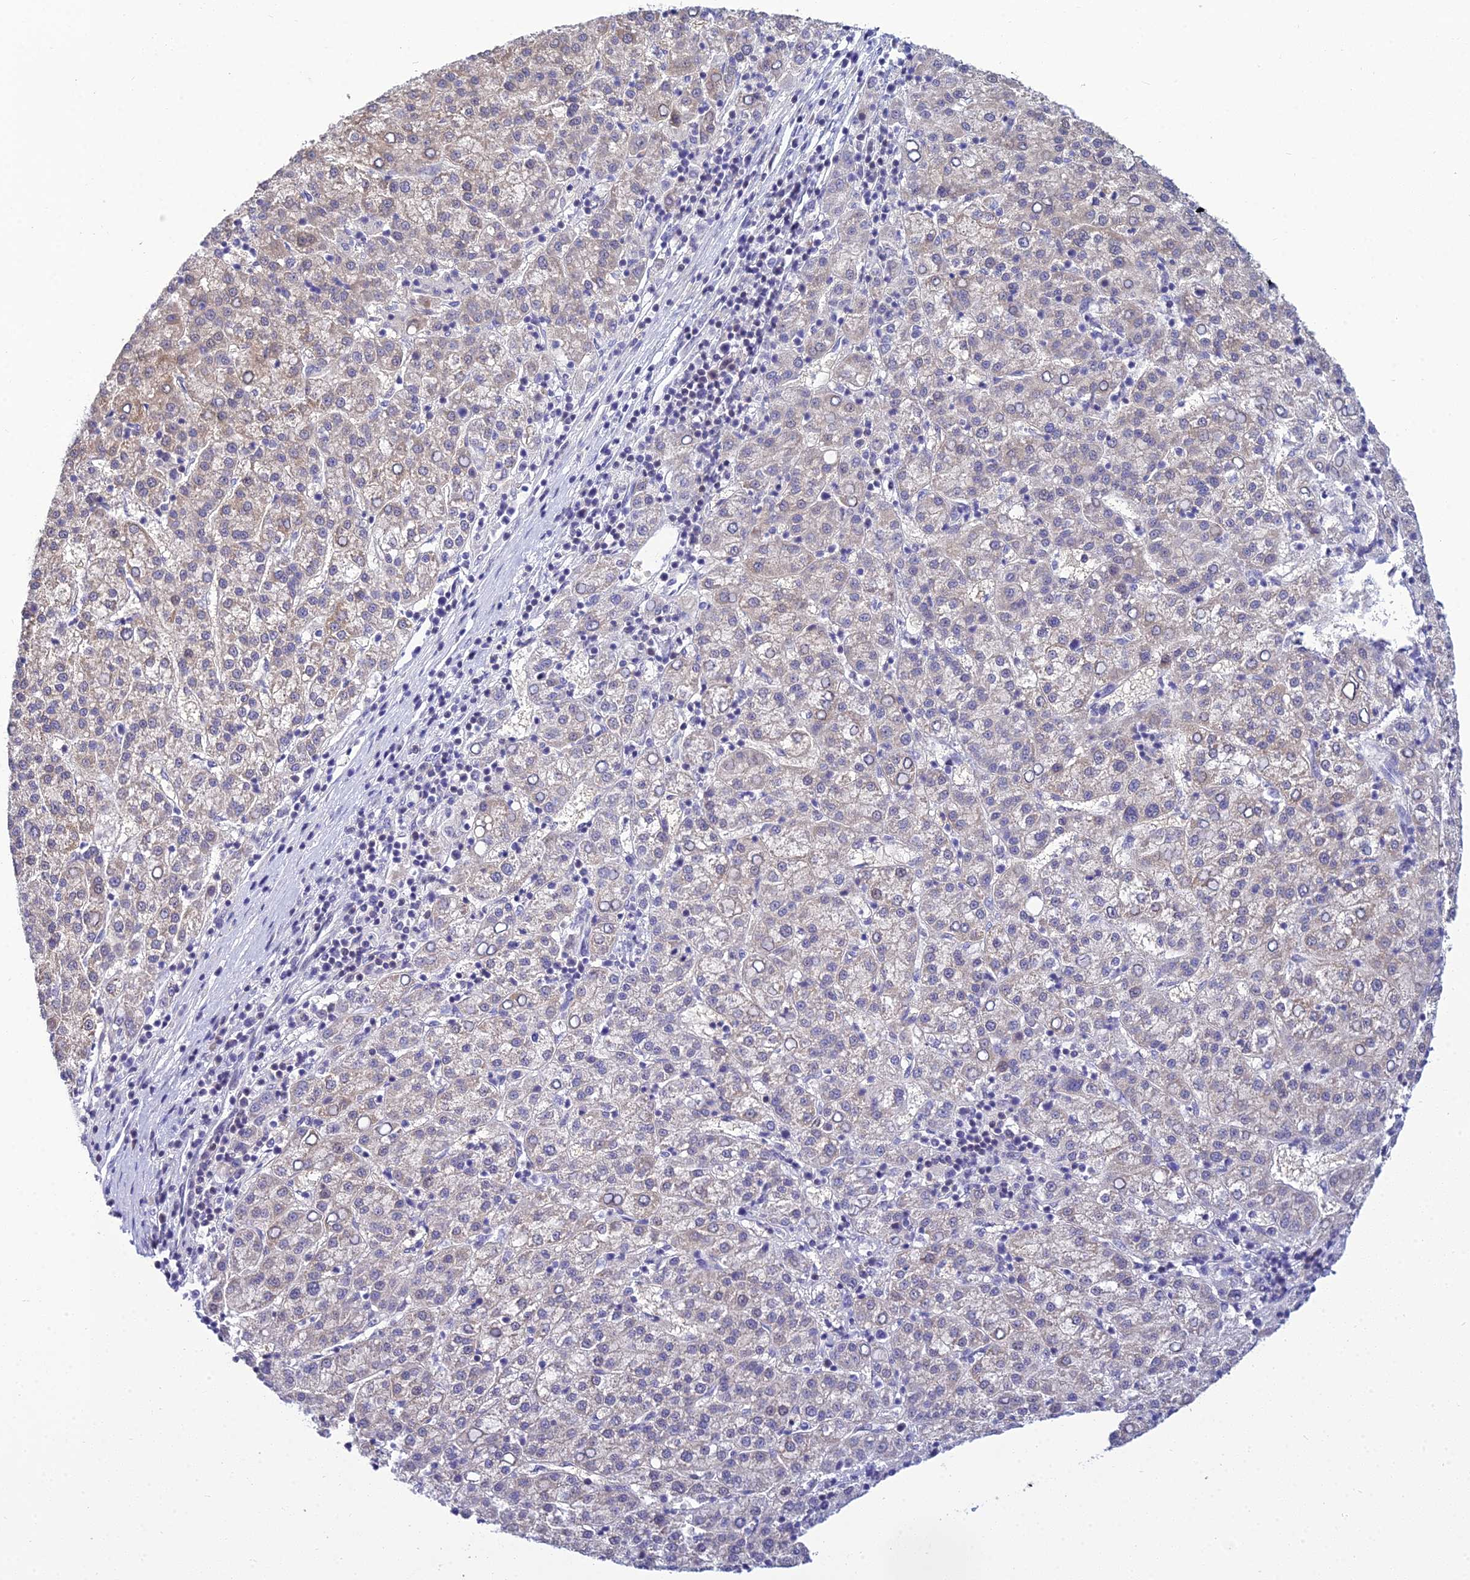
{"staining": {"intensity": "weak", "quantity": ">75%", "location": "cytoplasmic/membranous"}, "tissue": "liver cancer", "cell_type": "Tumor cells", "image_type": "cancer", "snomed": [{"axis": "morphology", "description": "Carcinoma, Hepatocellular, NOS"}, {"axis": "topography", "description": "Liver"}], "caption": "A brown stain highlights weak cytoplasmic/membranous positivity of a protein in liver cancer tumor cells.", "gene": "ZMIZ1", "patient": {"sex": "female", "age": 58}}